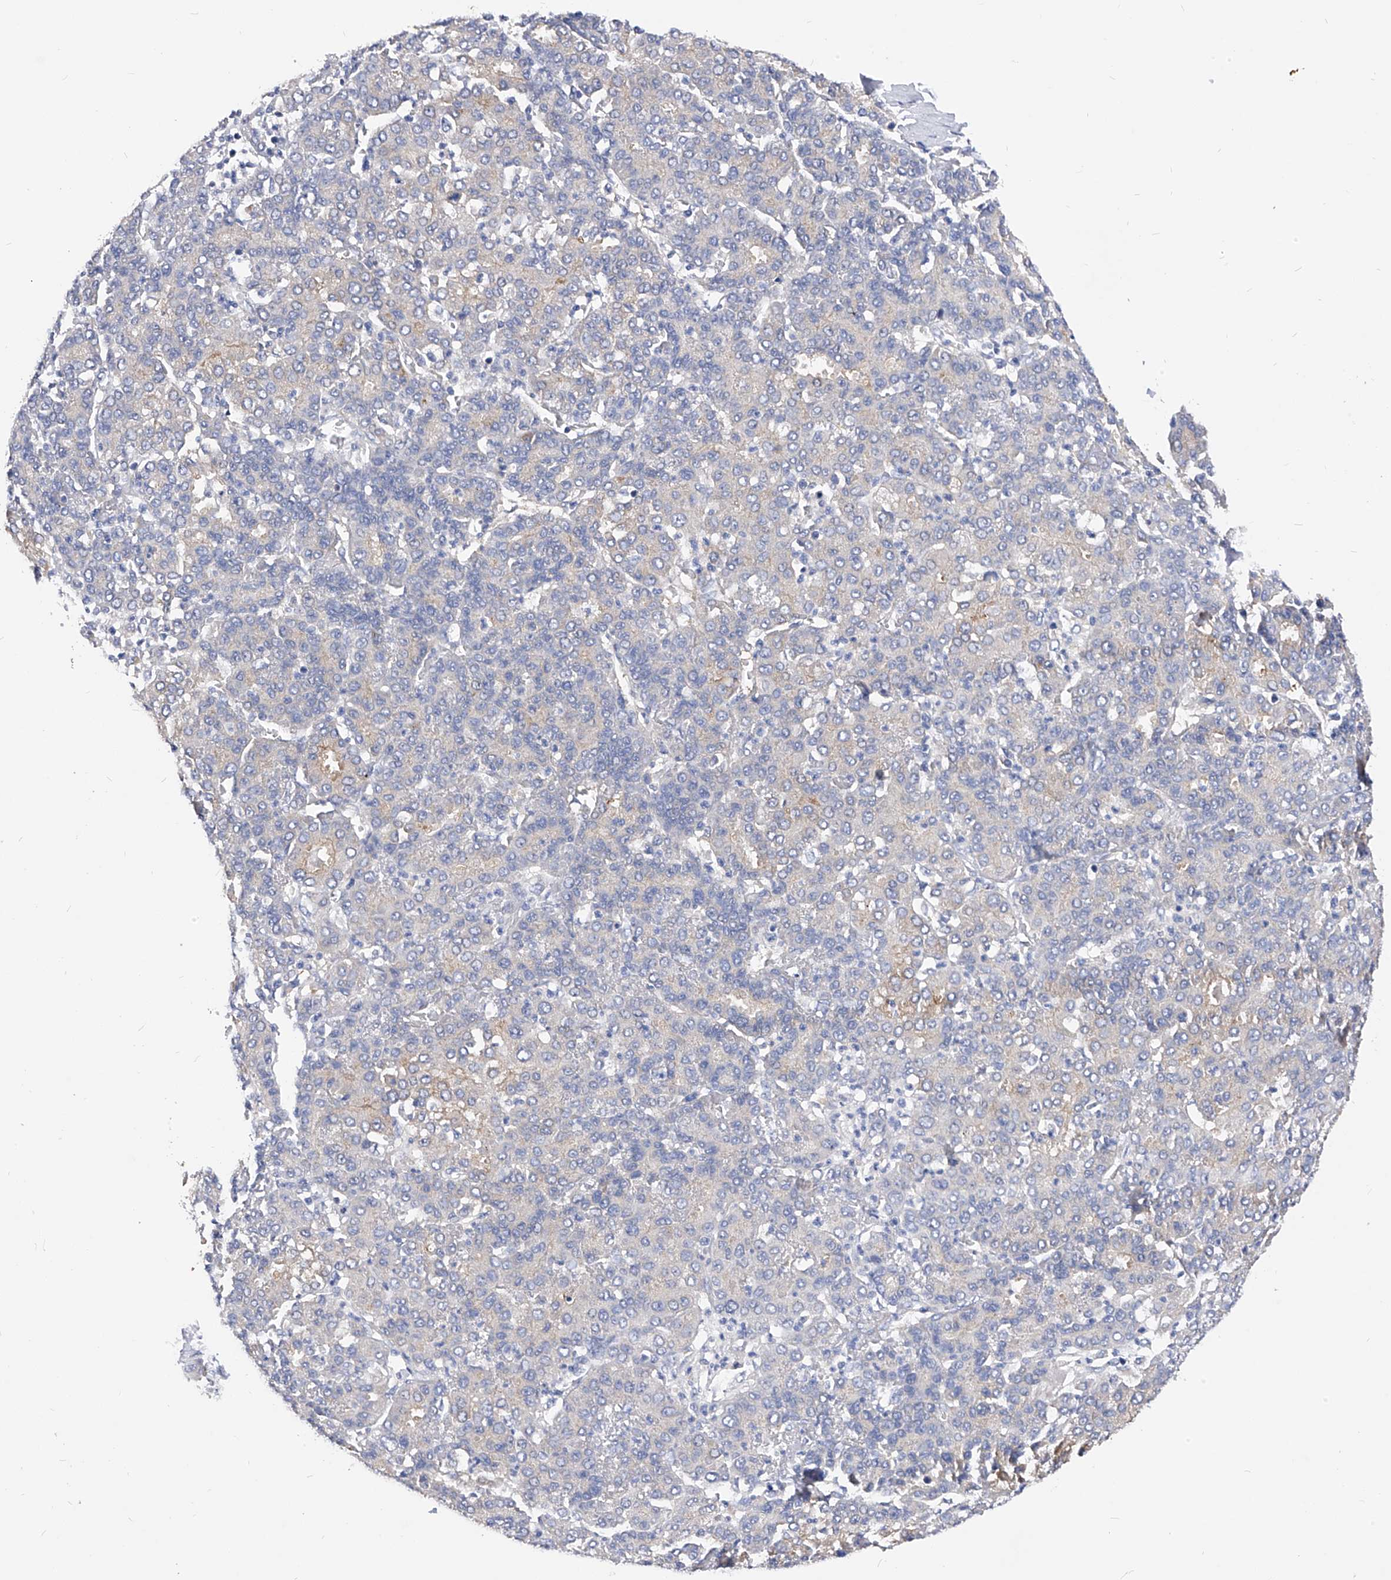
{"staining": {"intensity": "negative", "quantity": "none", "location": "none"}, "tissue": "liver cancer", "cell_type": "Tumor cells", "image_type": "cancer", "snomed": [{"axis": "morphology", "description": "Carcinoma, Hepatocellular, NOS"}, {"axis": "topography", "description": "Liver"}], "caption": "Tumor cells show no significant staining in liver cancer (hepatocellular carcinoma).", "gene": "PPP5C", "patient": {"sex": "male", "age": 65}}